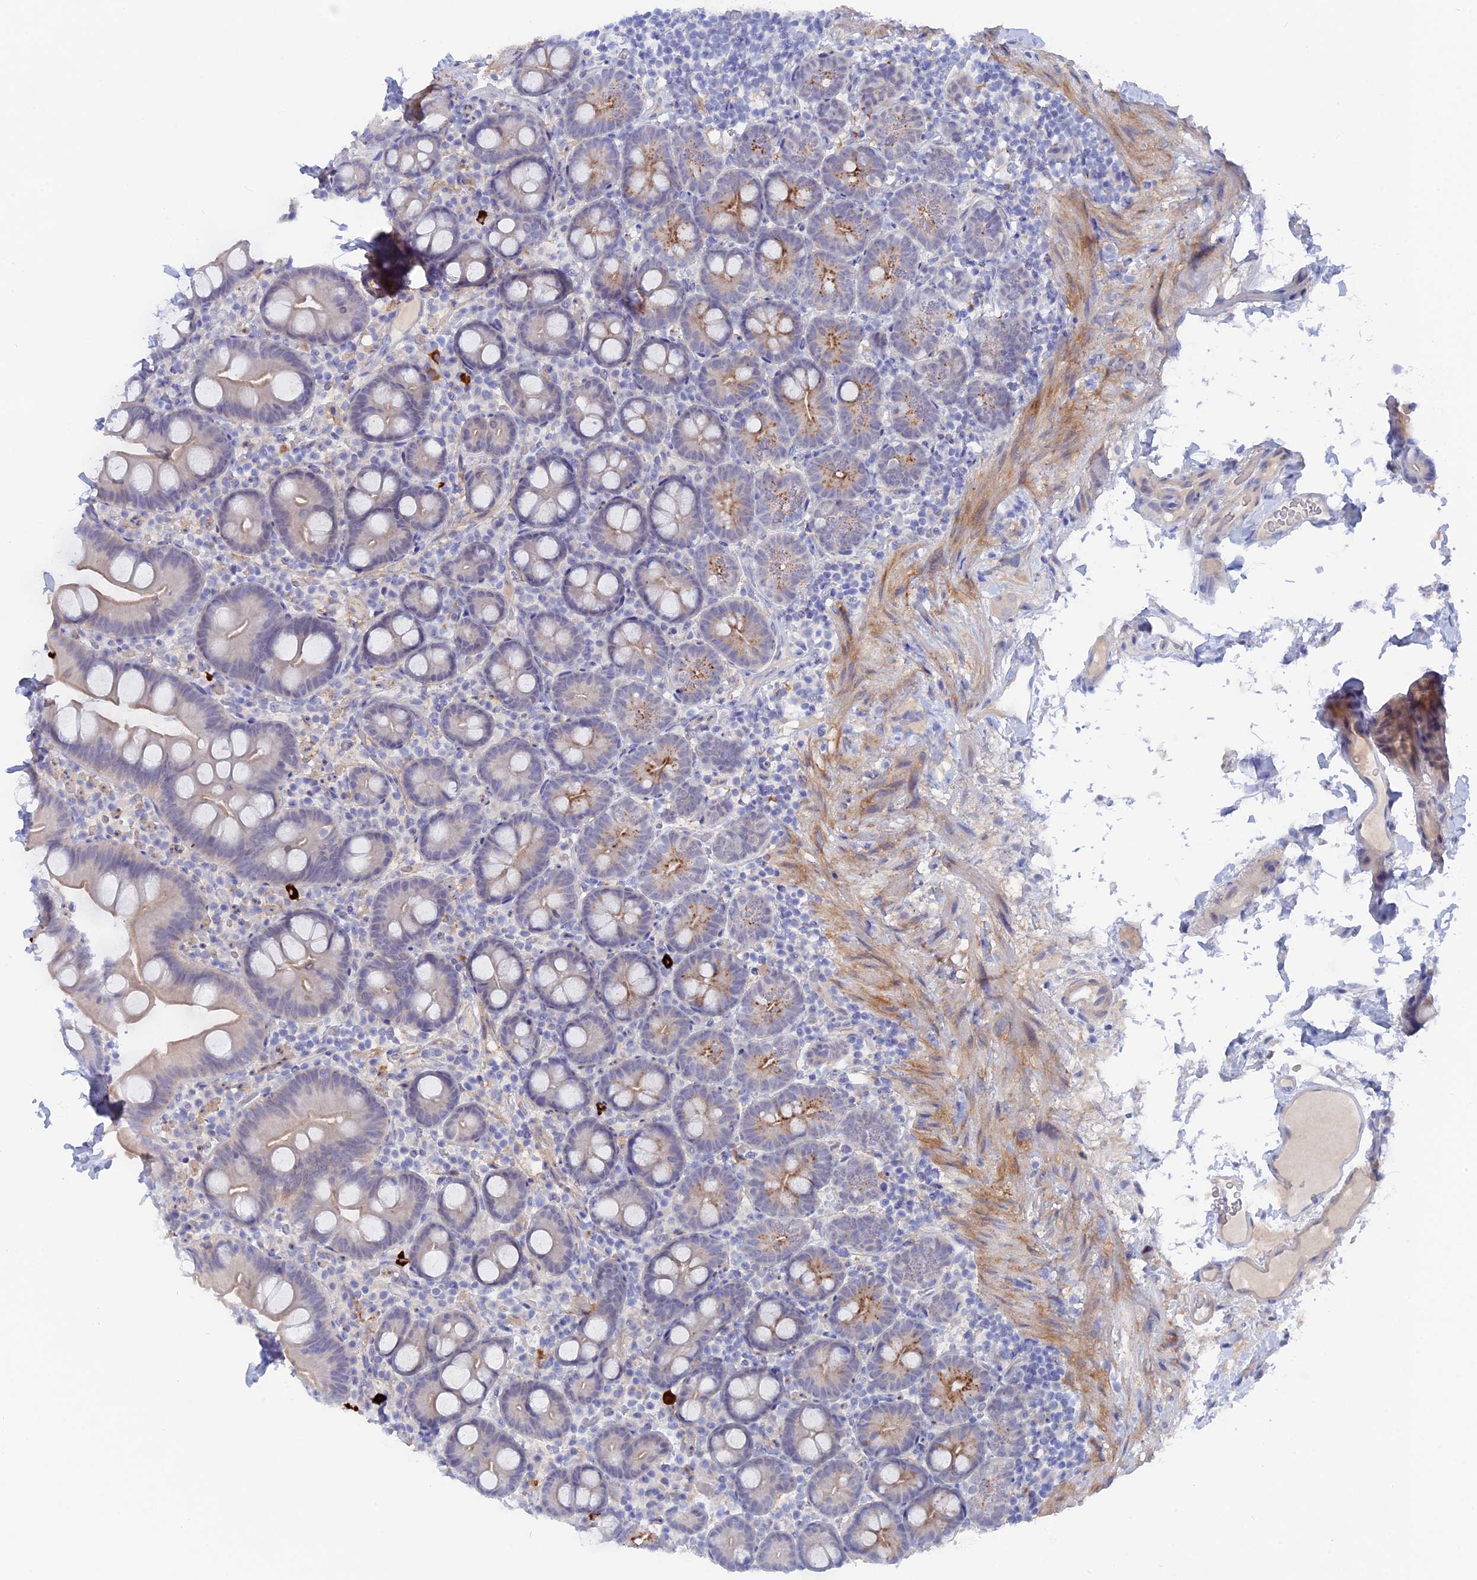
{"staining": {"intensity": "moderate", "quantity": "<25%", "location": "cytoplasmic/membranous"}, "tissue": "small intestine", "cell_type": "Glandular cells", "image_type": "normal", "snomed": [{"axis": "morphology", "description": "Normal tissue, NOS"}, {"axis": "topography", "description": "Small intestine"}], "caption": "About <25% of glandular cells in benign human small intestine reveal moderate cytoplasmic/membranous protein positivity as visualized by brown immunohistochemical staining.", "gene": "DACT3", "patient": {"sex": "female", "age": 68}}